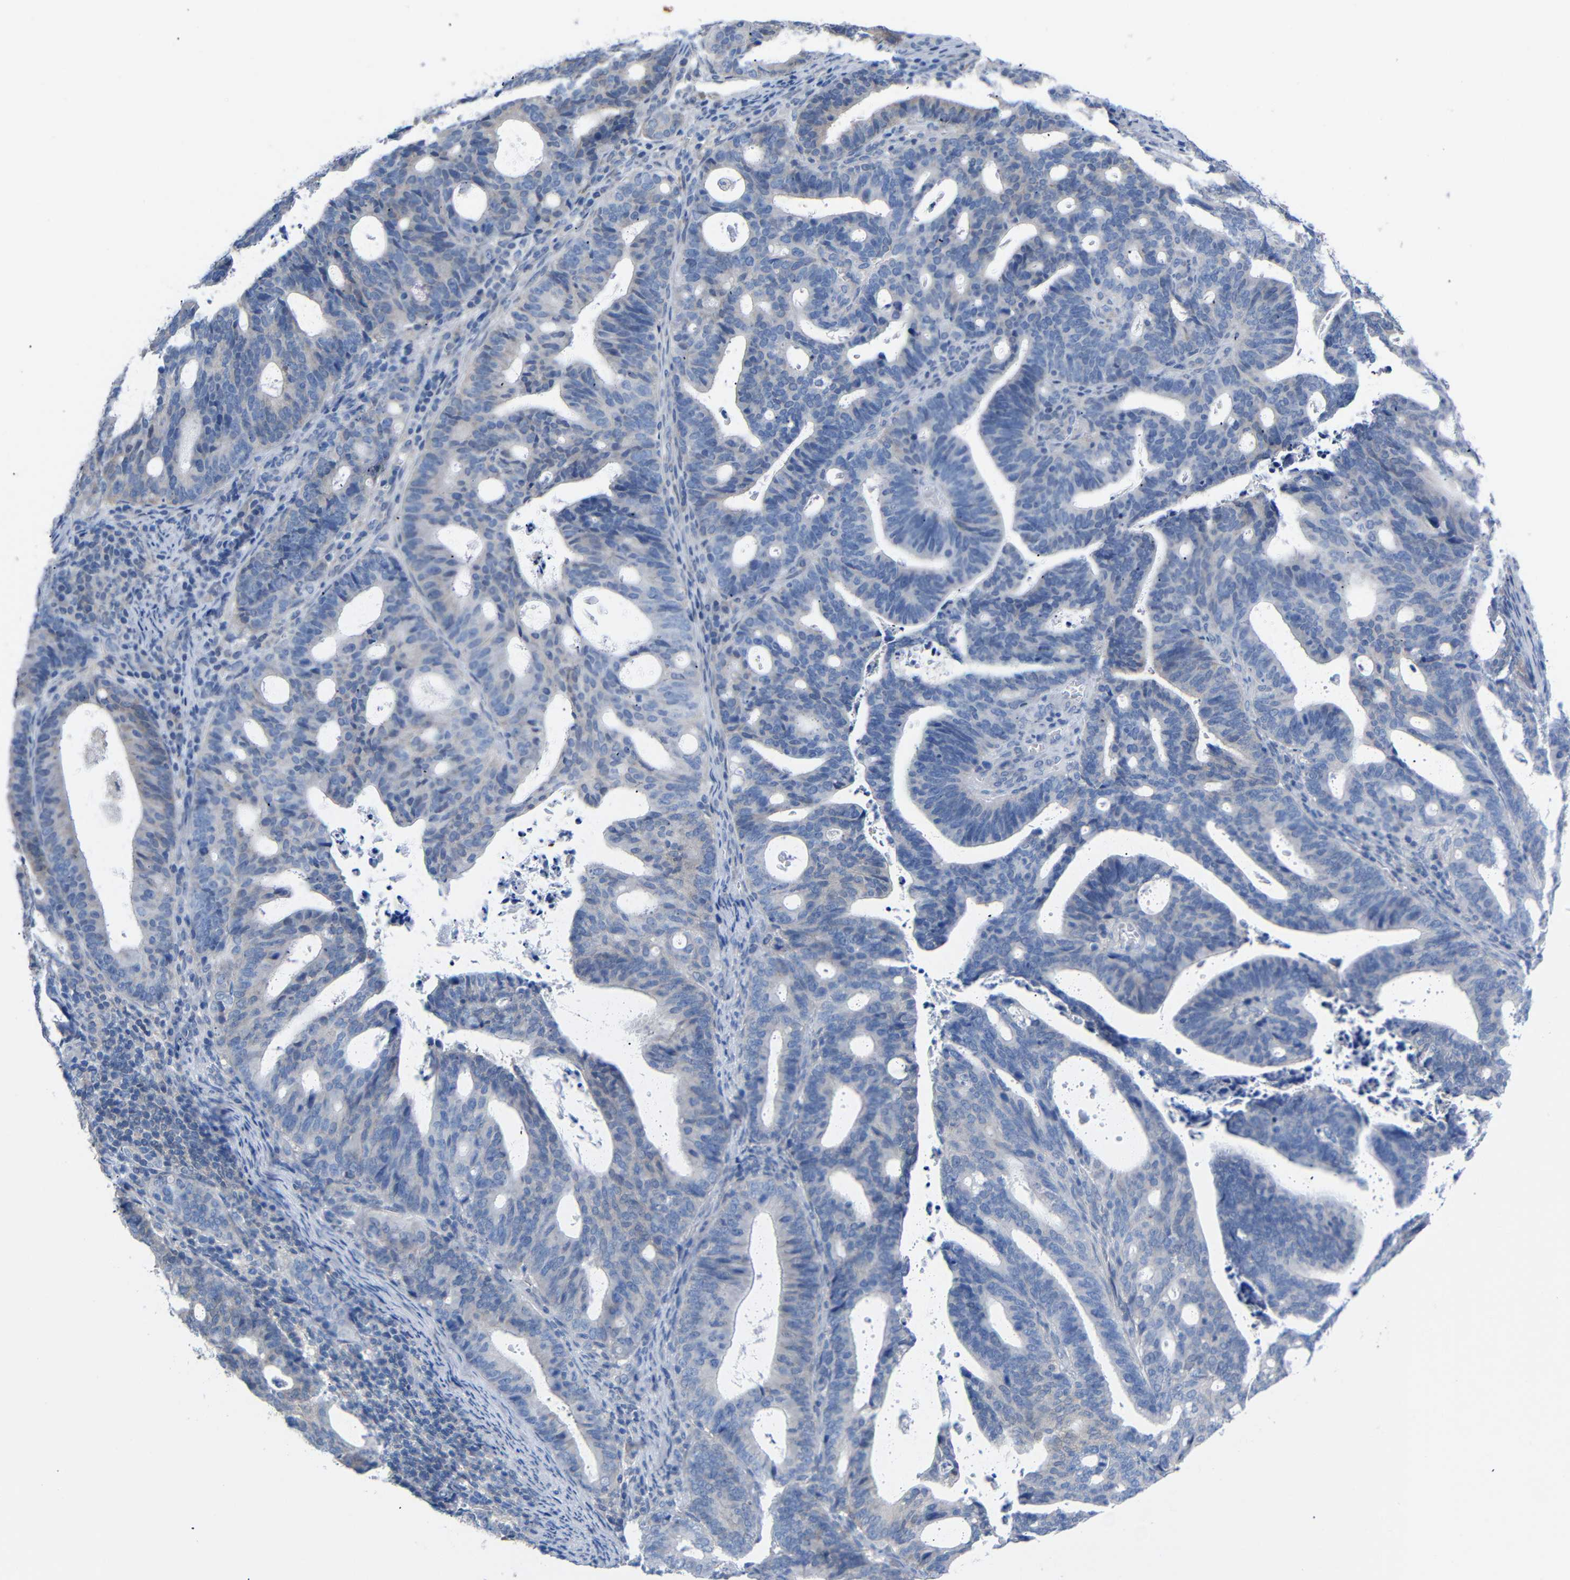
{"staining": {"intensity": "weak", "quantity": "<25%", "location": "cytoplasmic/membranous"}, "tissue": "endometrial cancer", "cell_type": "Tumor cells", "image_type": "cancer", "snomed": [{"axis": "morphology", "description": "Adenocarcinoma, NOS"}, {"axis": "topography", "description": "Uterus"}], "caption": "Endometrial adenocarcinoma stained for a protein using IHC reveals no staining tumor cells.", "gene": "PEBP1", "patient": {"sex": "female", "age": 83}}